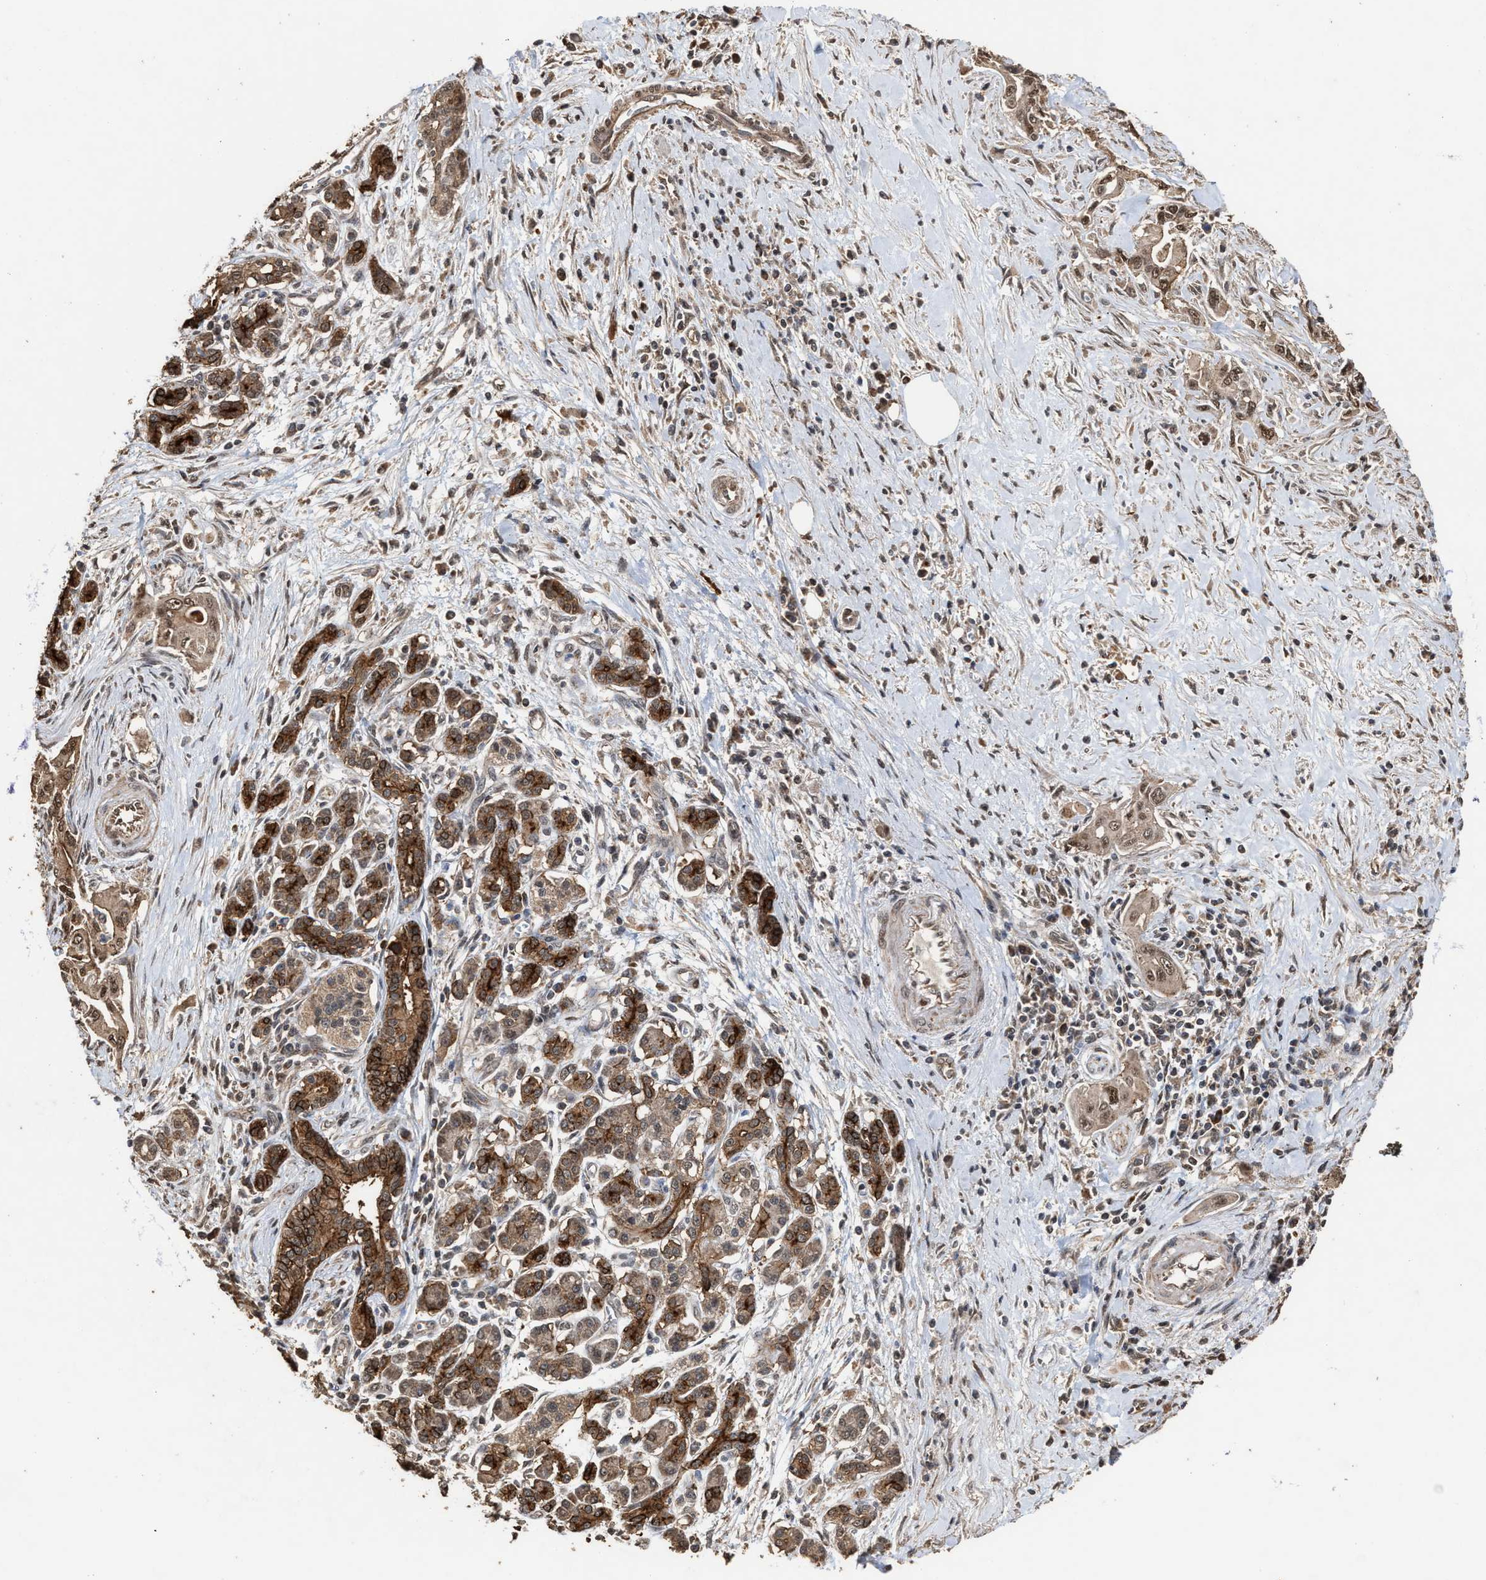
{"staining": {"intensity": "moderate", "quantity": ">75%", "location": "cytoplasmic/membranous,nuclear"}, "tissue": "pancreatic cancer", "cell_type": "Tumor cells", "image_type": "cancer", "snomed": [{"axis": "morphology", "description": "Adenocarcinoma, NOS"}, {"axis": "topography", "description": "Pancreas"}], "caption": "Adenocarcinoma (pancreatic) stained with DAB immunohistochemistry (IHC) demonstrates medium levels of moderate cytoplasmic/membranous and nuclear positivity in approximately >75% of tumor cells.", "gene": "ZNHIT6", "patient": {"sex": "male", "age": 58}}